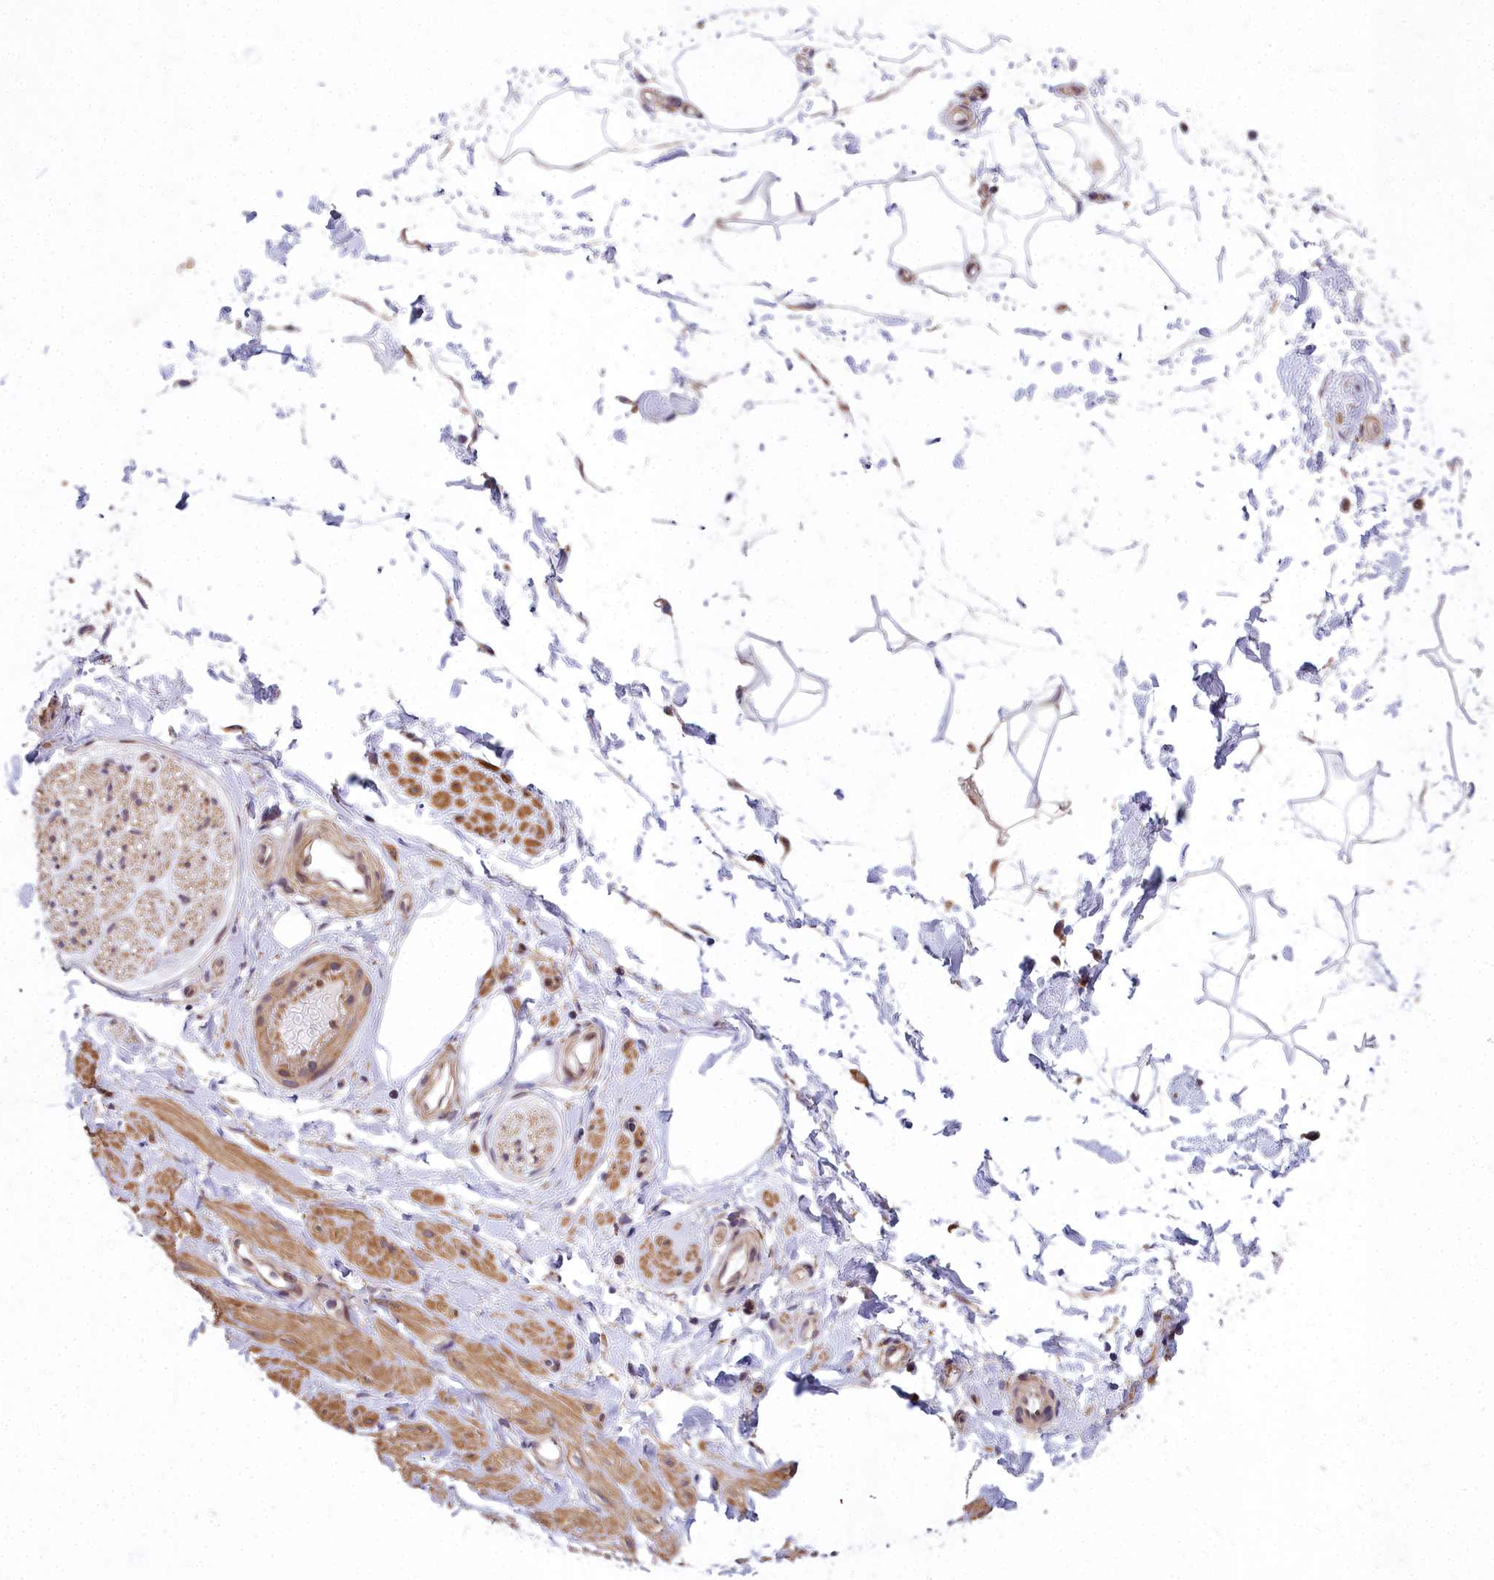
{"staining": {"intensity": "weak", "quantity": "<25%", "location": "cytoplasmic/membranous"}, "tissue": "adipose tissue", "cell_type": "Adipocytes", "image_type": "normal", "snomed": [{"axis": "morphology", "description": "Normal tissue, NOS"}, {"axis": "topography", "description": "Soft tissue"}, {"axis": "topography", "description": "Adipose tissue"}, {"axis": "topography", "description": "Vascular tissue"}, {"axis": "topography", "description": "Peripheral nerve tissue"}], "caption": "Adipose tissue stained for a protein using IHC shows no expression adipocytes.", "gene": "ABCB8", "patient": {"sex": "male", "age": 74}}